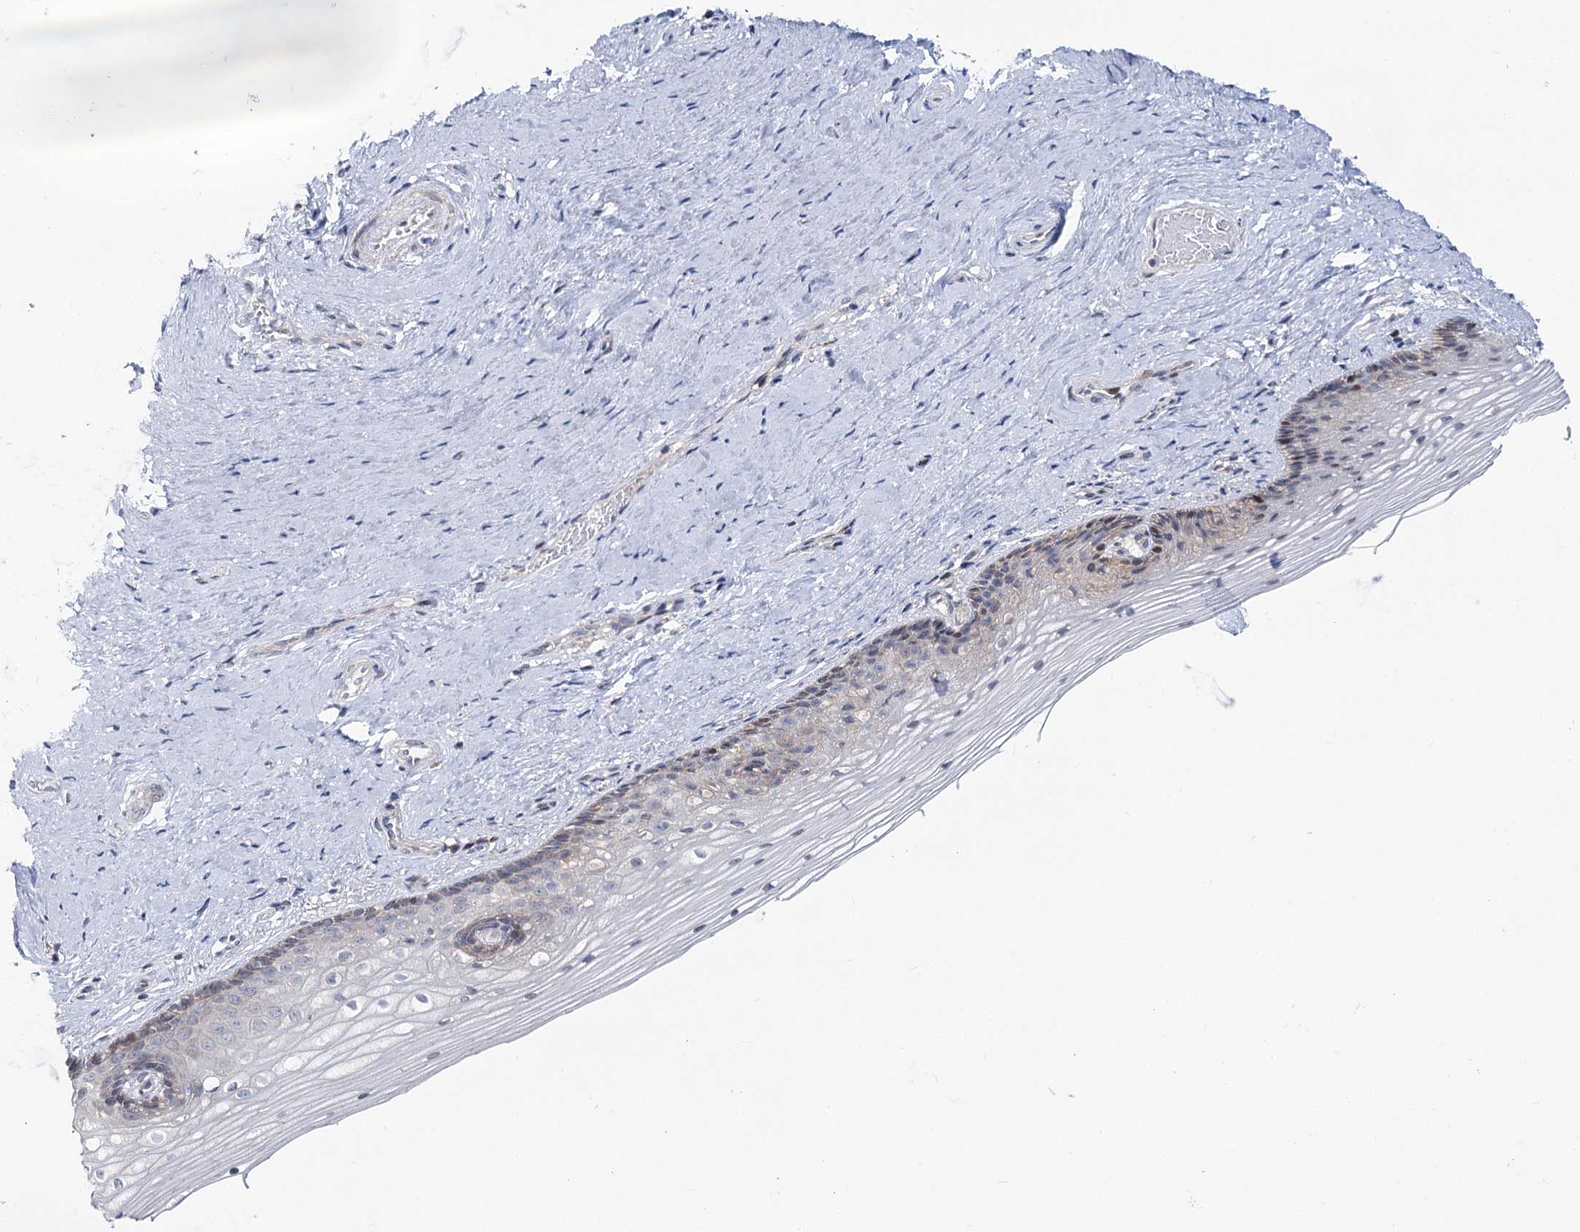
{"staining": {"intensity": "weak", "quantity": "<25%", "location": "cytoplasmic/membranous"}, "tissue": "vagina", "cell_type": "Squamous epithelial cells", "image_type": "normal", "snomed": [{"axis": "morphology", "description": "Normal tissue, NOS"}, {"axis": "topography", "description": "Vagina"}], "caption": "Squamous epithelial cells are negative for protein expression in benign human vagina. (Brightfield microscopy of DAB IHC at high magnification).", "gene": "PTGR1", "patient": {"sex": "female", "age": 46}}